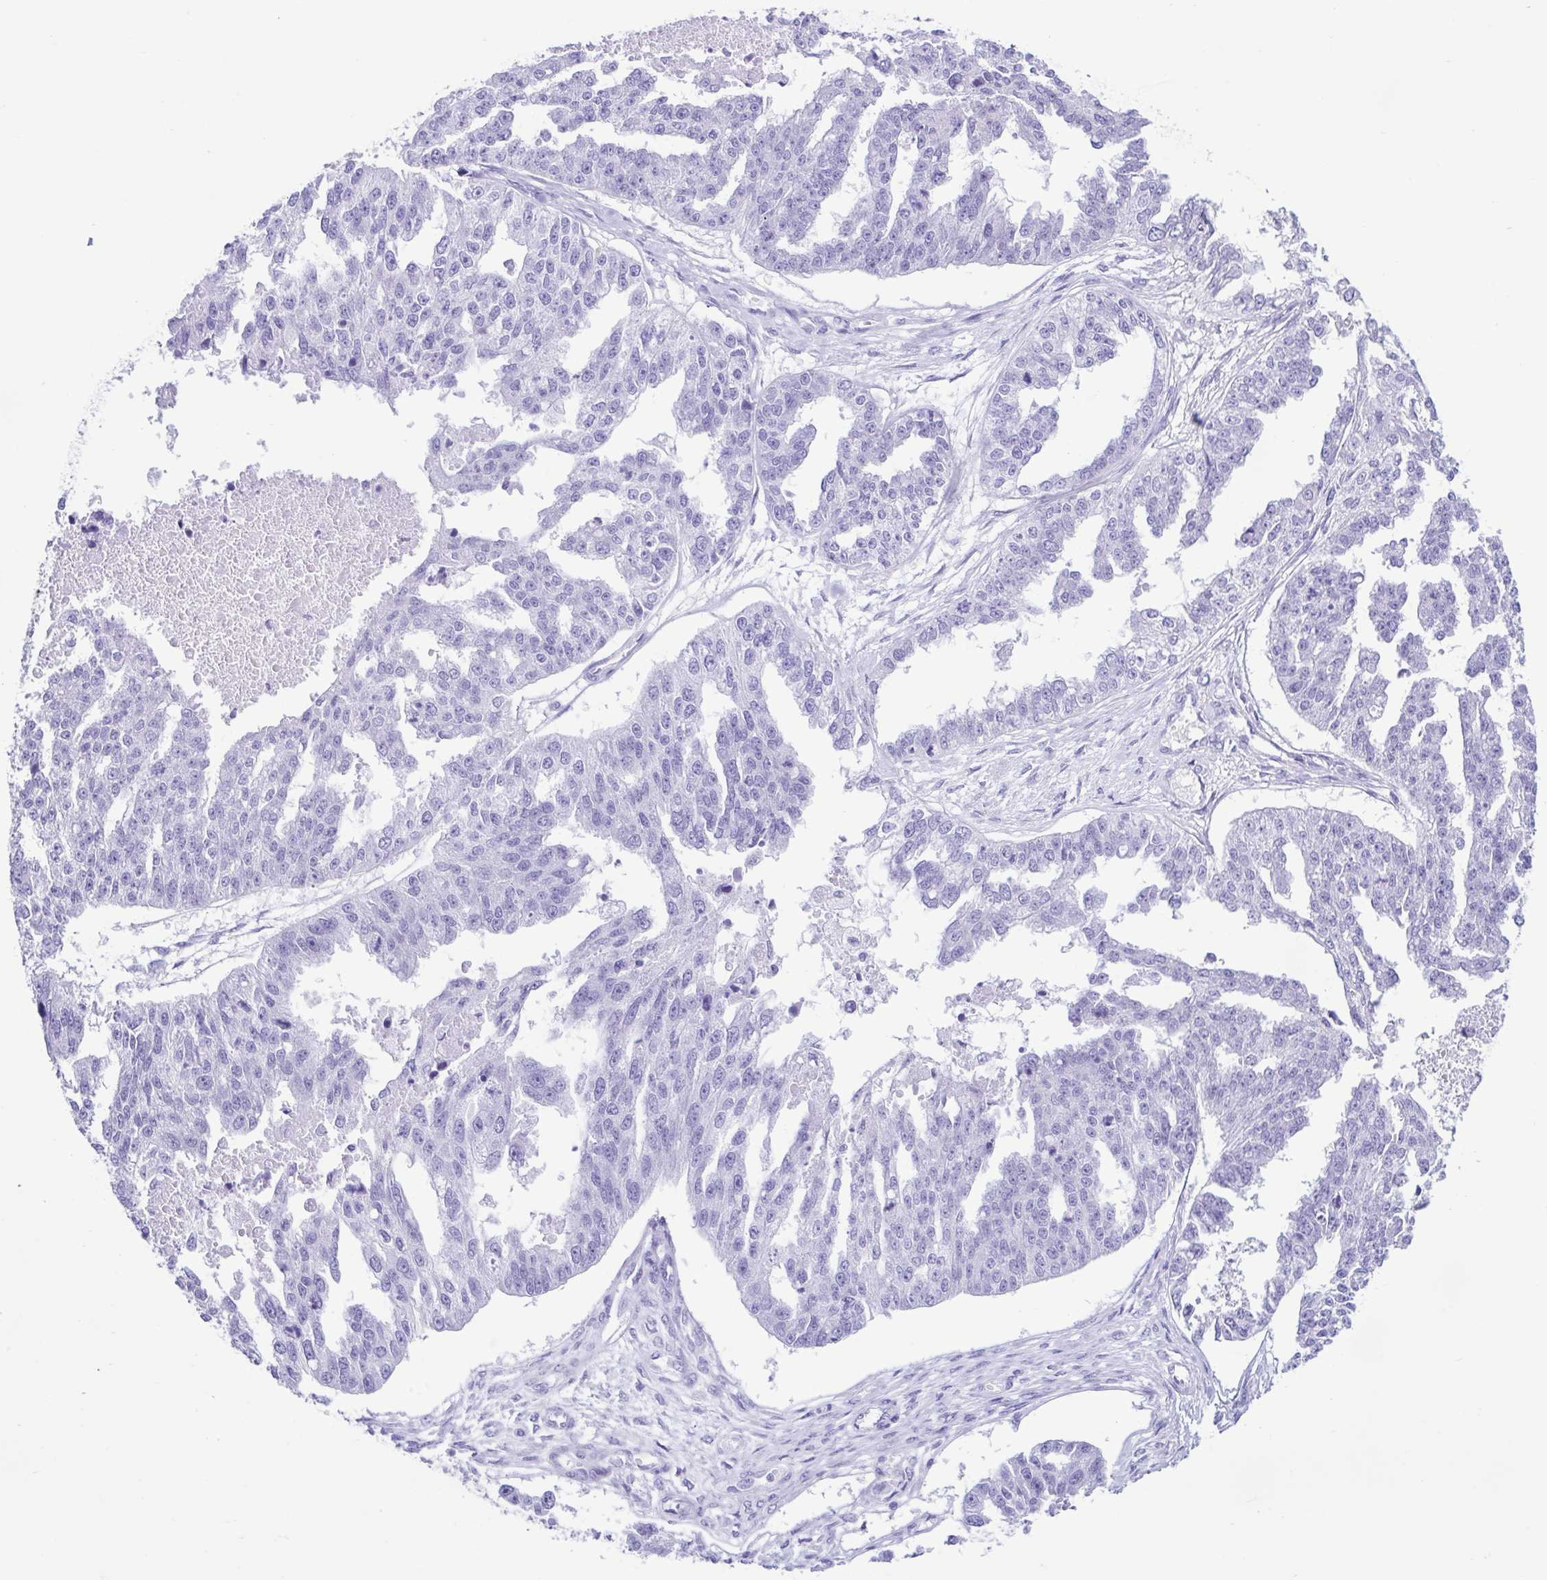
{"staining": {"intensity": "negative", "quantity": "none", "location": "none"}, "tissue": "ovarian cancer", "cell_type": "Tumor cells", "image_type": "cancer", "snomed": [{"axis": "morphology", "description": "Cystadenocarcinoma, serous, NOS"}, {"axis": "topography", "description": "Ovary"}], "caption": "Immunohistochemistry (IHC) image of neoplastic tissue: human ovarian cancer (serous cystadenocarcinoma) stained with DAB (3,3'-diaminobenzidine) displays no significant protein staining in tumor cells.", "gene": "ACTRT3", "patient": {"sex": "female", "age": 58}}